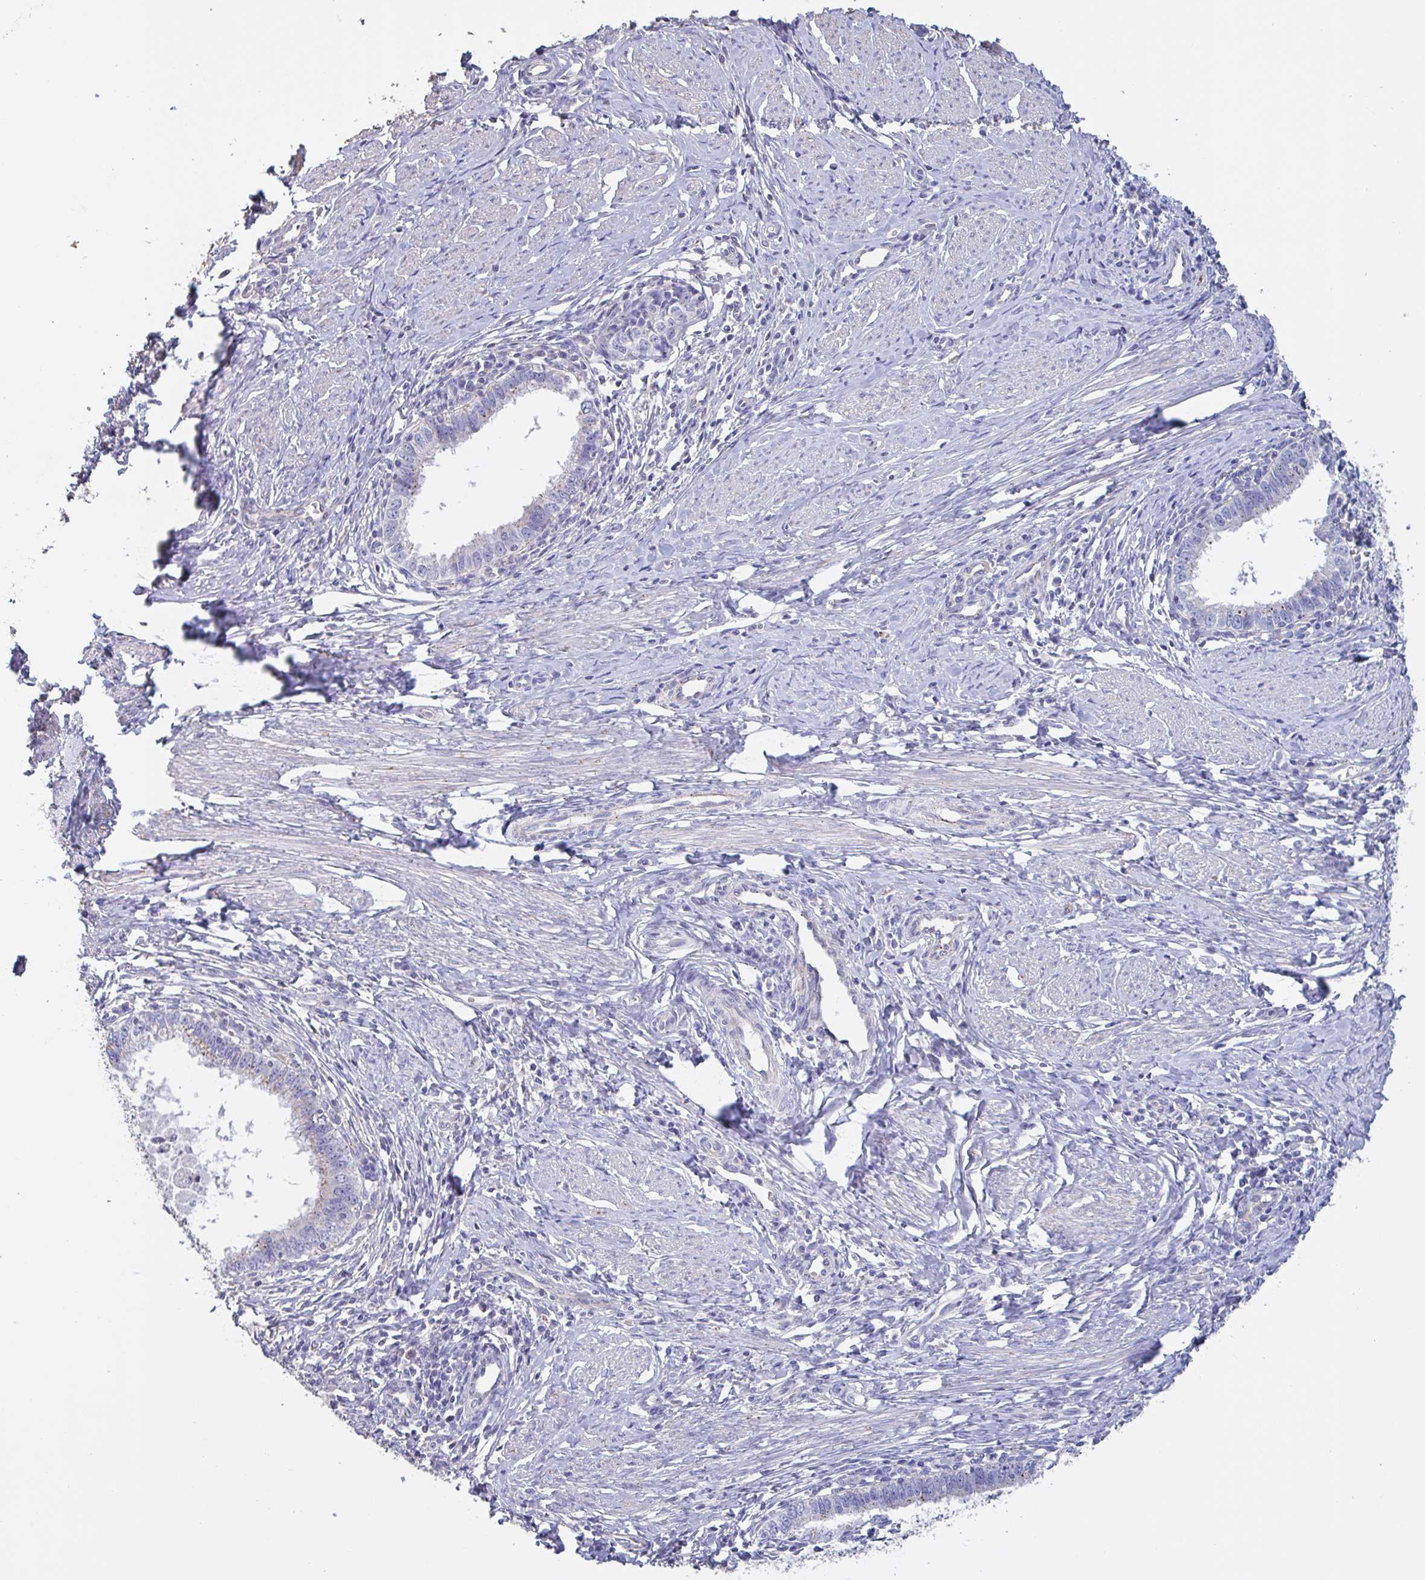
{"staining": {"intensity": "negative", "quantity": "none", "location": "none"}, "tissue": "cervical cancer", "cell_type": "Tumor cells", "image_type": "cancer", "snomed": [{"axis": "morphology", "description": "Adenocarcinoma, NOS"}, {"axis": "topography", "description": "Cervix"}], "caption": "Adenocarcinoma (cervical) was stained to show a protein in brown. There is no significant expression in tumor cells.", "gene": "CHMP5", "patient": {"sex": "female", "age": 36}}